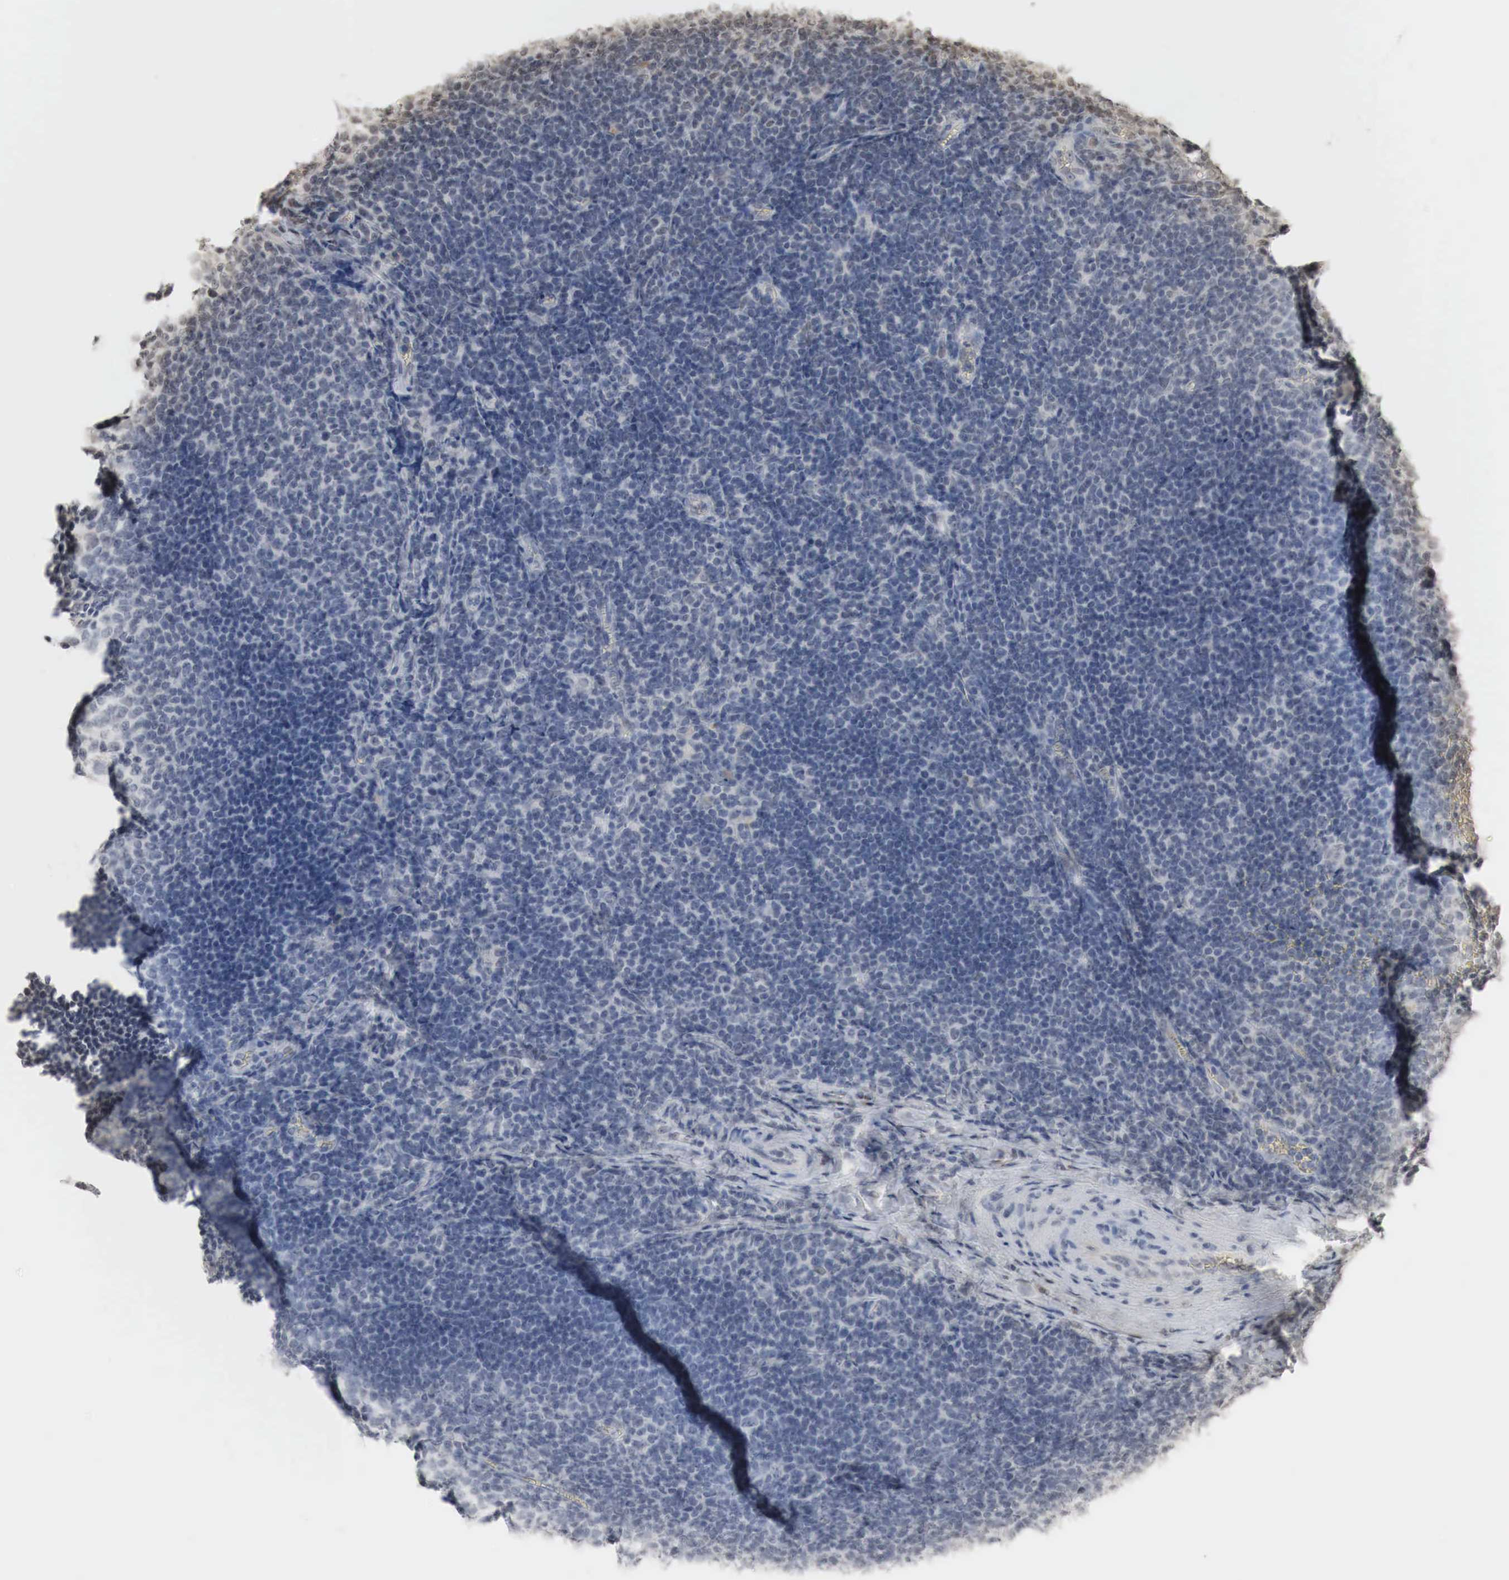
{"staining": {"intensity": "negative", "quantity": "none", "location": "none"}, "tissue": "lymphoma", "cell_type": "Tumor cells", "image_type": "cancer", "snomed": [{"axis": "morphology", "description": "Malignant lymphoma, non-Hodgkin's type, Low grade"}, {"axis": "topography", "description": "Lymph node"}], "caption": "Photomicrograph shows no protein positivity in tumor cells of low-grade malignant lymphoma, non-Hodgkin's type tissue.", "gene": "ERBB4", "patient": {"sex": "male", "age": 74}}